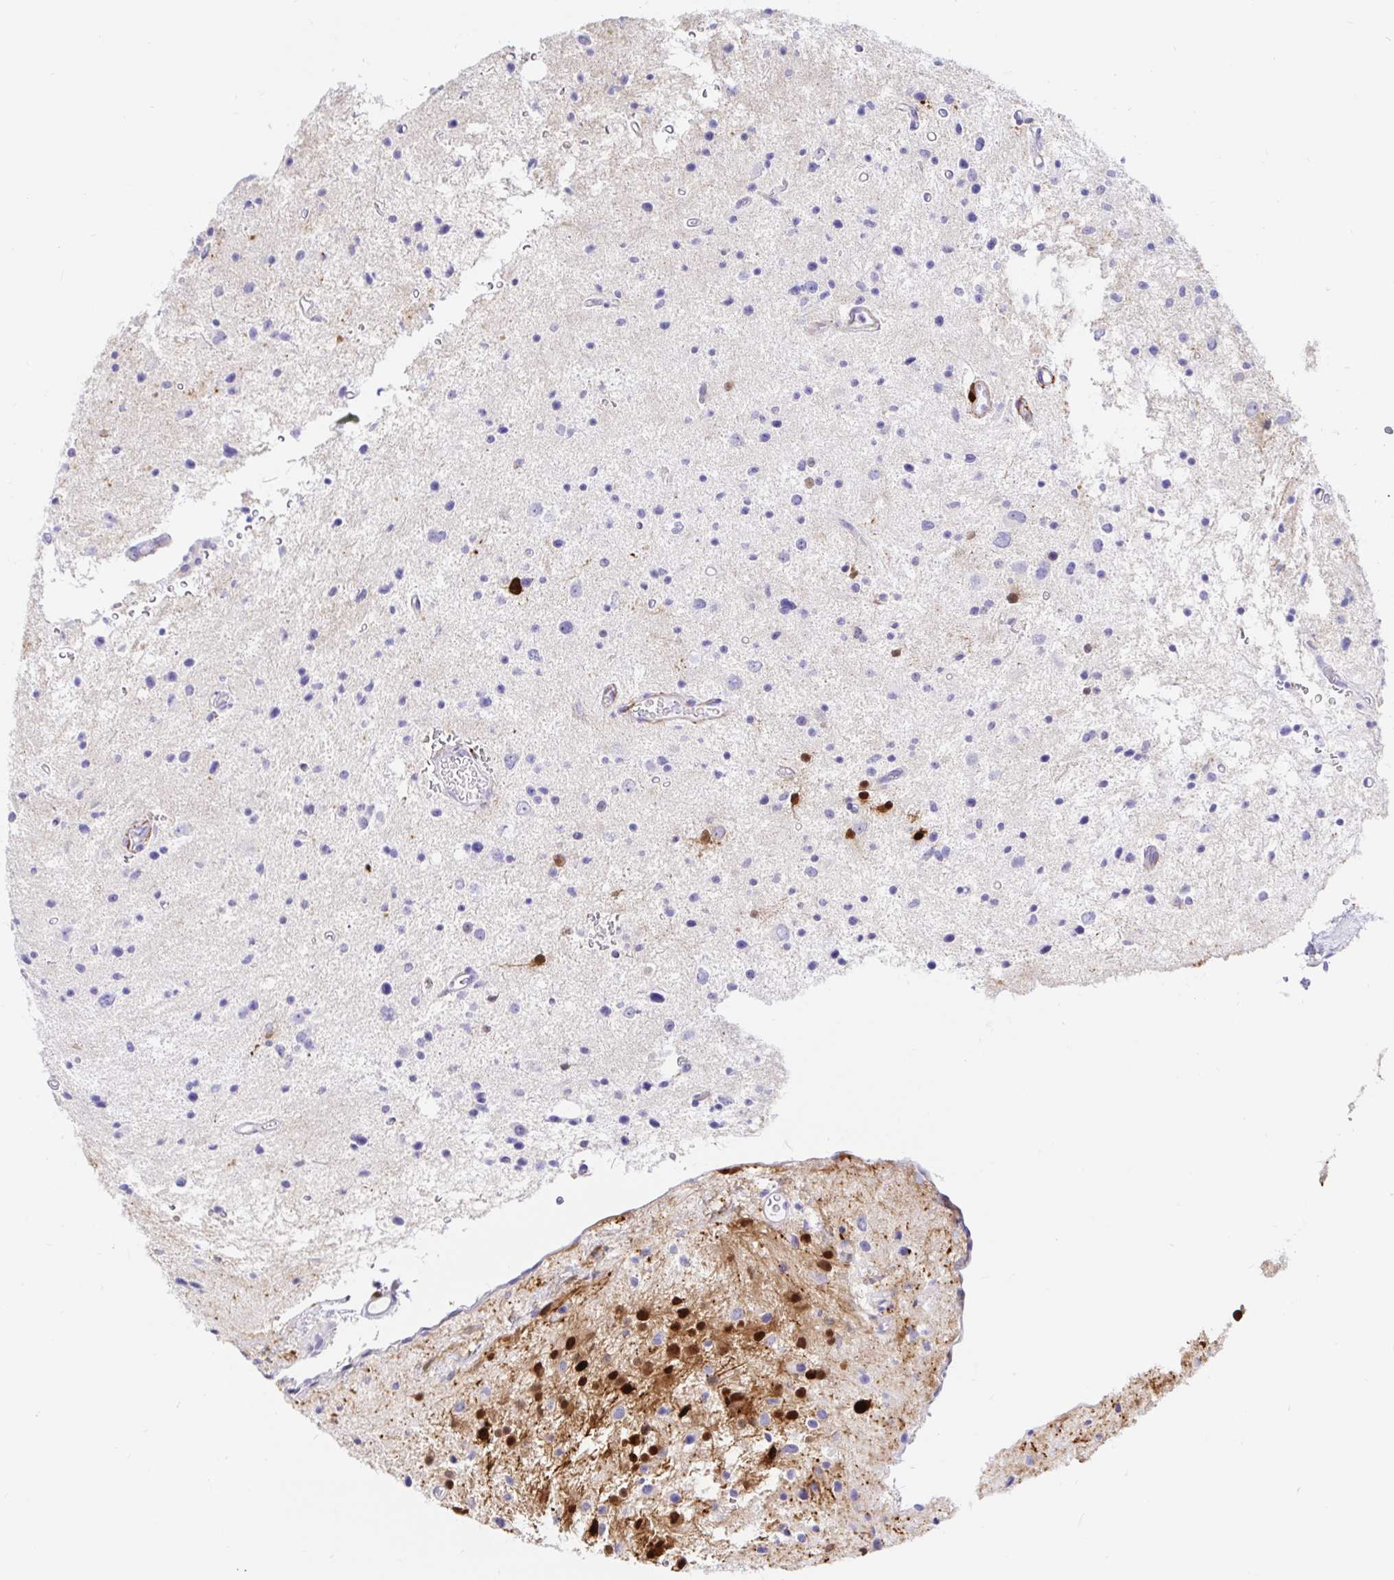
{"staining": {"intensity": "moderate", "quantity": "<25%", "location": "cytoplasmic/membranous,nuclear"}, "tissue": "glioma", "cell_type": "Tumor cells", "image_type": "cancer", "snomed": [{"axis": "morphology", "description": "Glioma, malignant, Low grade"}, {"axis": "topography", "description": "Brain"}], "caption": "Immunohistochemical staining of glioma shows low levels of moderate cytoplasmic/membranous and nuclear expression in approximately <25% of tumor cells.", "gene": "PPP1R1B", "patient": {"sex": "male", "age": 43}}